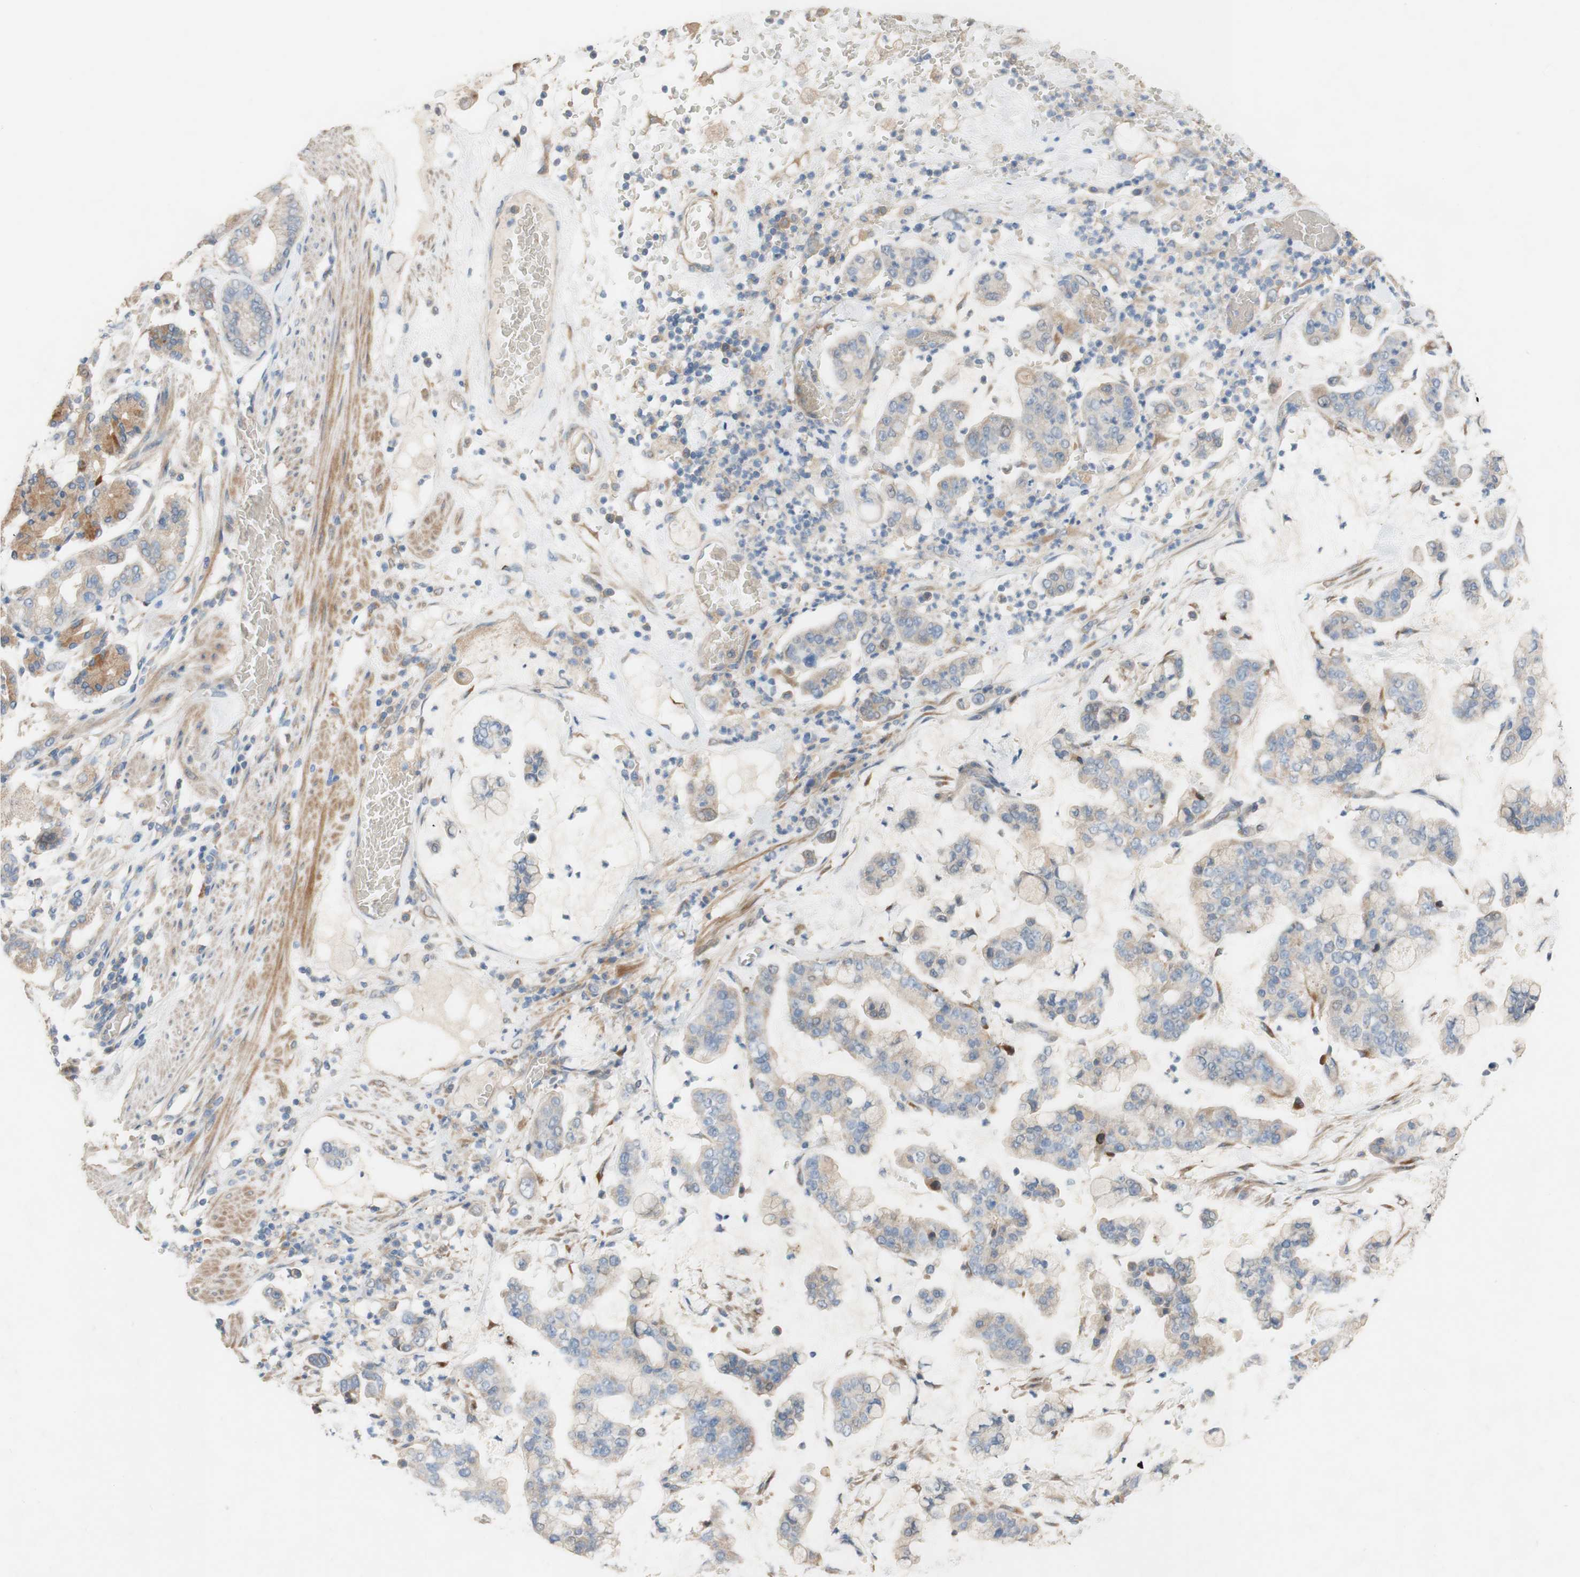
{"staining": {"intensity": "moderate", "quantity": "<25%", "location": "cytoplasmic/membranous"}, "tissue": "stomach cancer", "cell_type": "Tumor cells", "image_type": "cancer", "snomed": [{"axis": "morphology", "description": "Normal tissue, NOS"}, {"axis": "morphology", "description": "Adenocarcinoma, NOS"}, {"axis": "topography", "description": "Stomach, upper"}, {"axis": "topography", "description": "Stomach"}], "caption": "DAB (3,3'-diaminobenzidine) immunohistochemical staining of adenocarcinoma (stomach) shows moderate cytoplasmic/membranous protein positivity in about <25% of tumor cells.", "gene": "DKK3", "patient": {"sex": "male", "age": 76}}